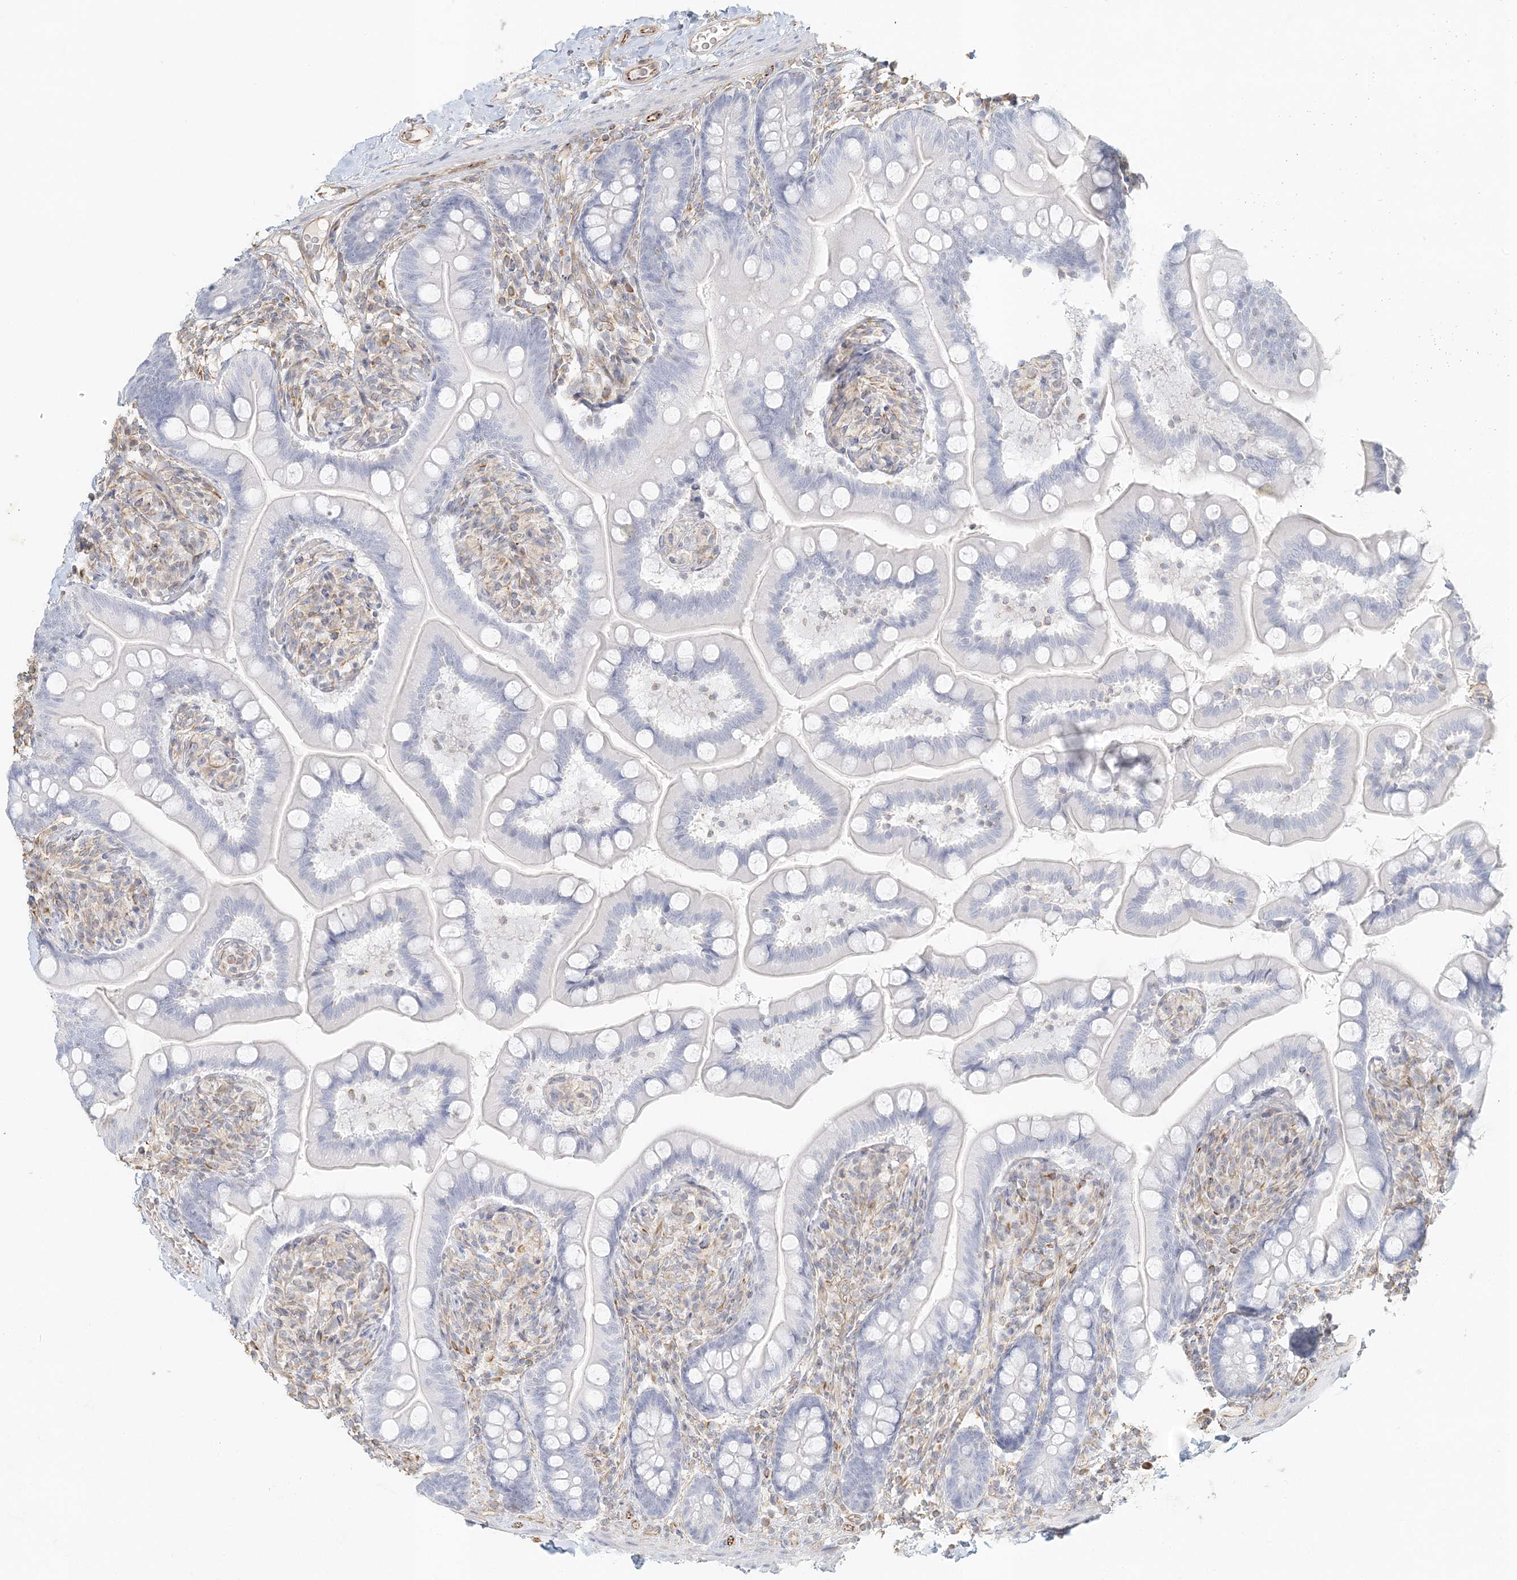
{"staining": {"intensity": "negative", "quantity": "none", "location": "none"}, "tissue": "small intestine", "cell_type": "Glandular cells", "image_type": "normal", "snomed": [{"axis": "morphology", "description": "Normal tissue, NOS"}, {"axis": "topography", "description": "Small intestine"}], "caption": "The micrograph shows no significant expression in glandular cells of small intestine.", "gene": "DMRTB1", "patient": {"sex": "female", "age": 64}}